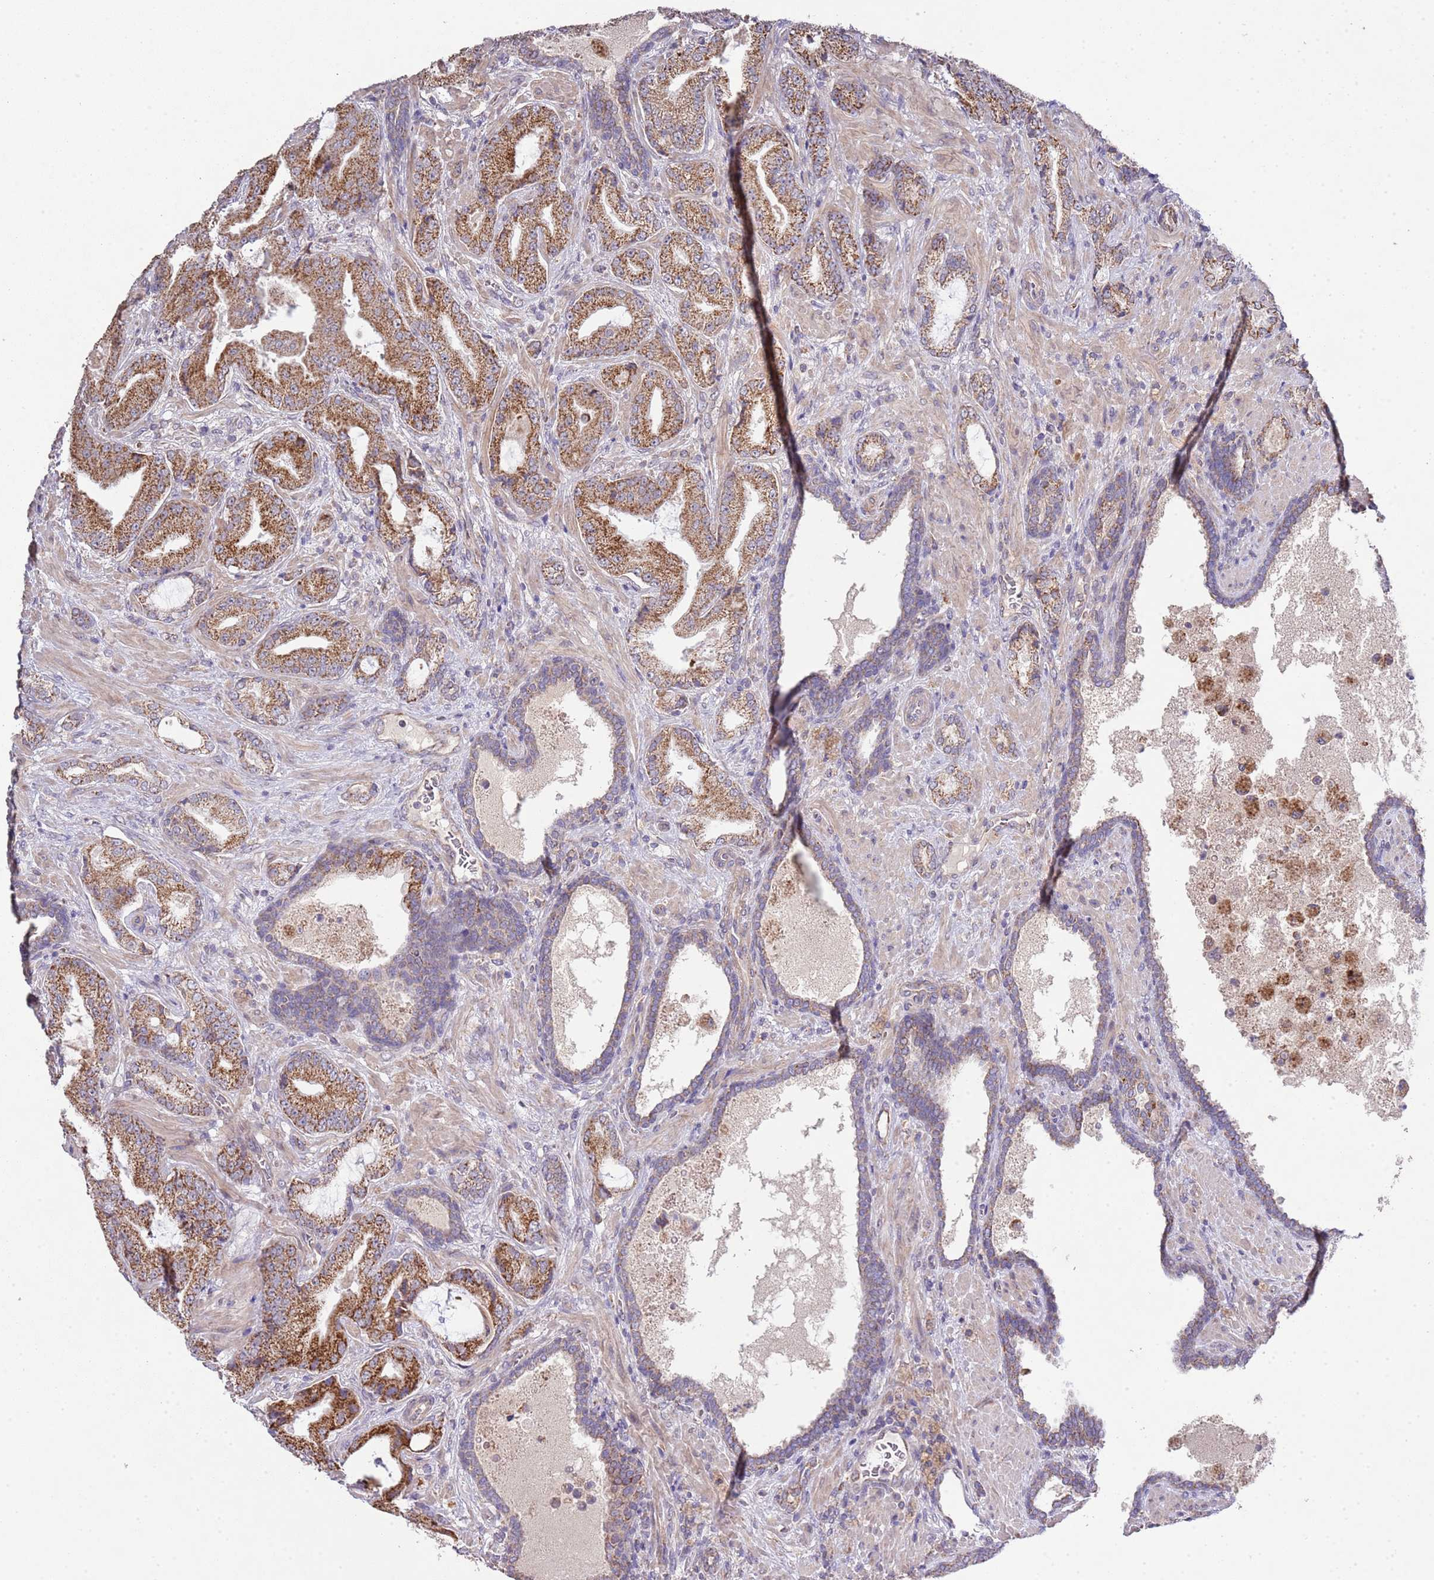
{"staining": {"intensity": "moderate", "quantity": ">75%", "location": "cytoplasmic/membranous"}, "tissue": "prostate cancer", "cell_type": "Tumor cells", "image_type": "cancer", "snomed": [{"axis": "morphology", "description": "Adenocarcinoma, High grade"}, {"axis": "topography", "description": "Prostate"}], "caption": "Human high-grade adenocarcinoma (prostate) stained with a protein marker displays moderate staining in tumor cells.", "gene": "IVD", "patient": {"sex": "male", "age": 68}}